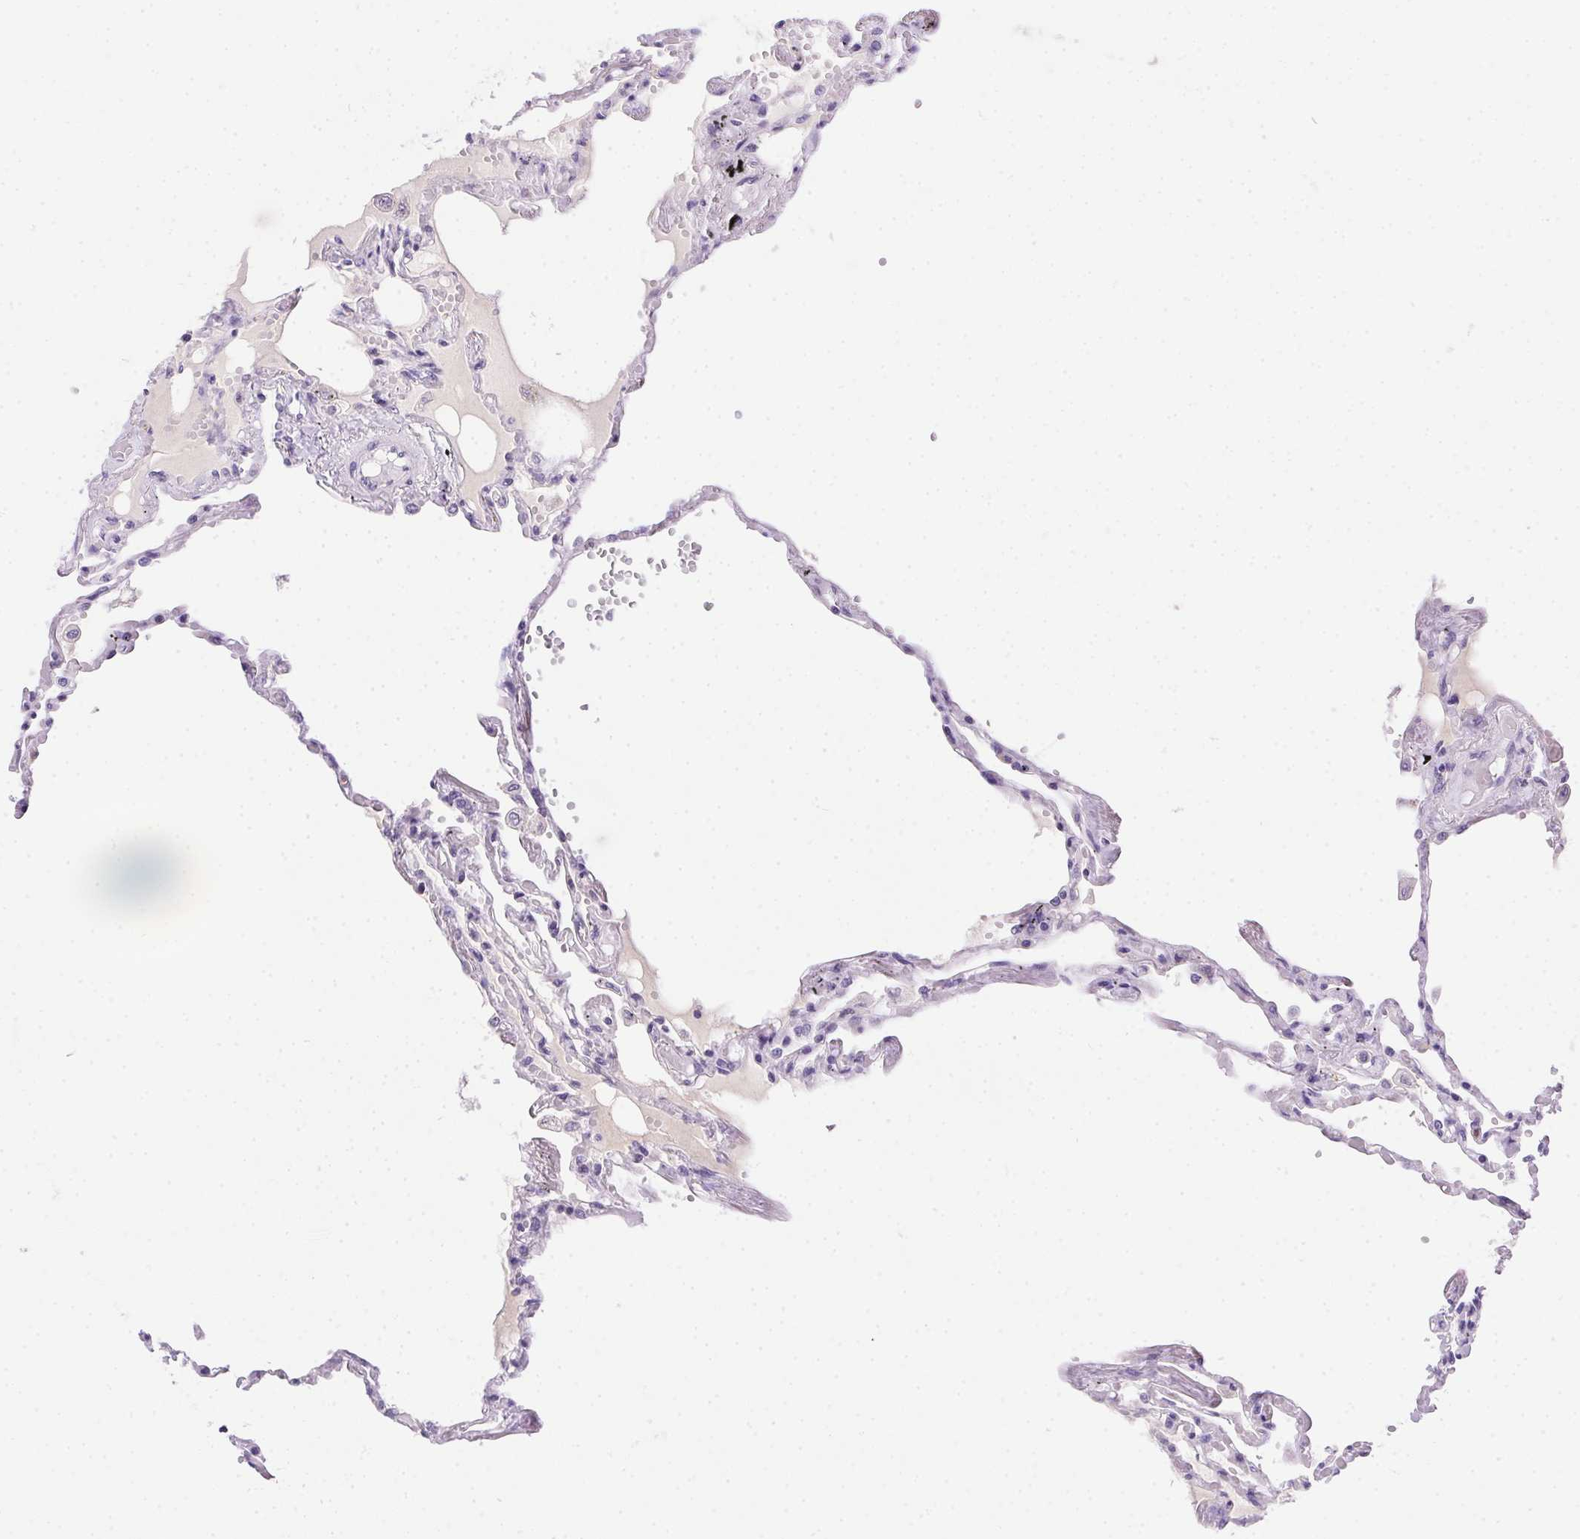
{"staining": {"intensity": "negative", "quantity": "none", "location": "none"}, "tissue": "lung", "cell_type": "Alveolar cells", "image_type": "normal", "snomed": [{"axis": "morphology", "description": "Normal tissue, NOS"}, {"axis": "morphology", "description": "Adenocarcinoma, NOS"}, {"axis": "topography", "description": "Cartilage tissue"}, {"axis": "topography", "description": "Lung"}], "caption": "IHC of normal human lung displays no positivity in alveolar cells. (Stains: DAB immunohistochemistry with hematoxylin counter stain, Microscopy: brightfield microscopy at high magnification).", "gene": "SSTR4", "patient": {"sex": "female", "age": 67}}